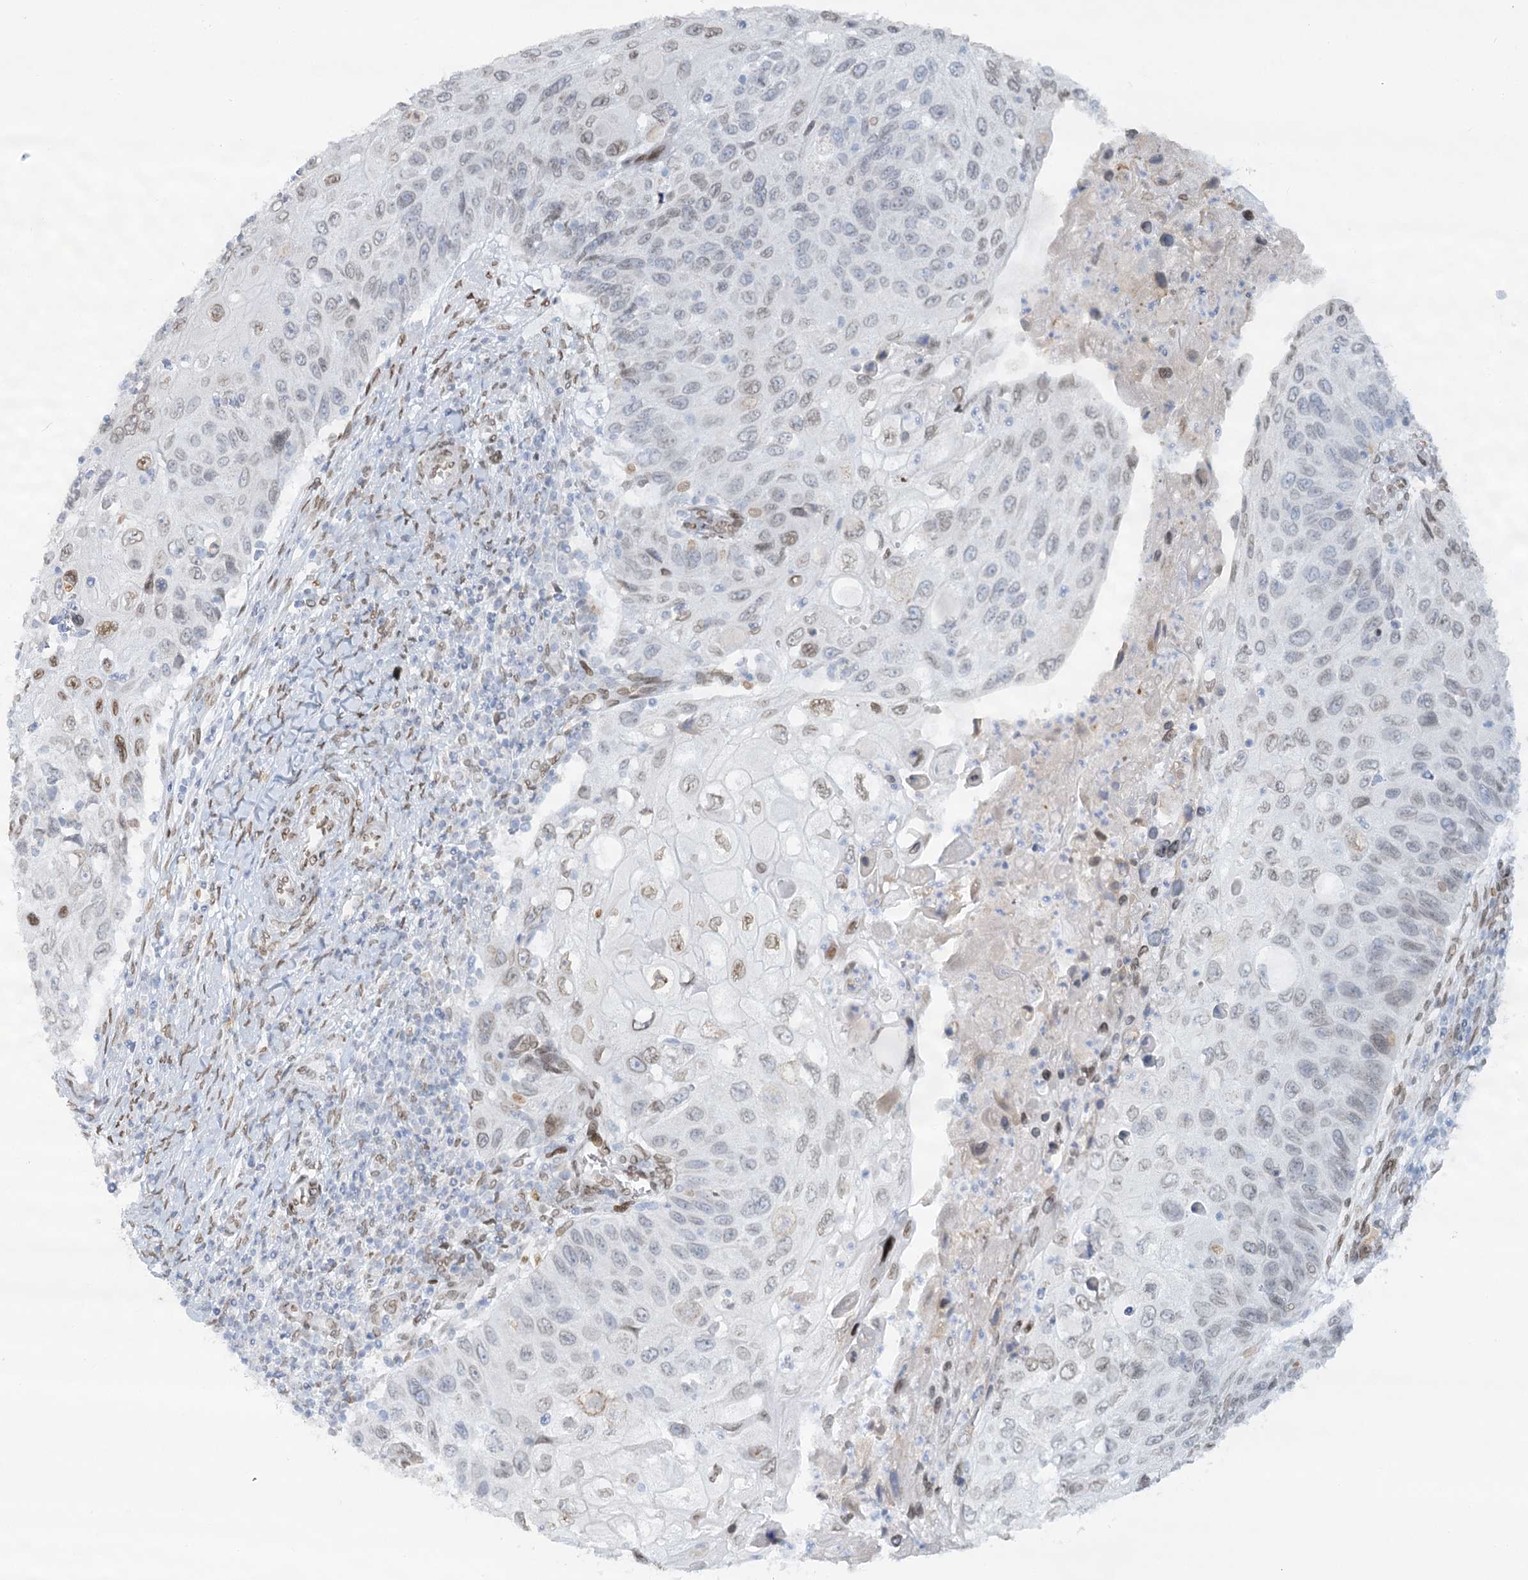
{"staining": {"intensity": "weak", "quantity": "<25%", "location": "nuclear"}, "tissue": "cervical cancer", "cell_type": "Tumor cells", "image_type": "cancer", "snomed": [{"axis": "morphology", "description": "Squamous cell carcinoma, NOS"}, {"axis": "topography", "description": "Cervix"}], "caption": "Immunohistochemistry of squamous cell carcinoma (cervical) displays no expression in tumor cells. (DAB immunohistochemistry (IHC) visualized using brightfield microscopy, high magnification).", "gene": "VWA5A", "patient": {"sex": "female", "age": 70}}